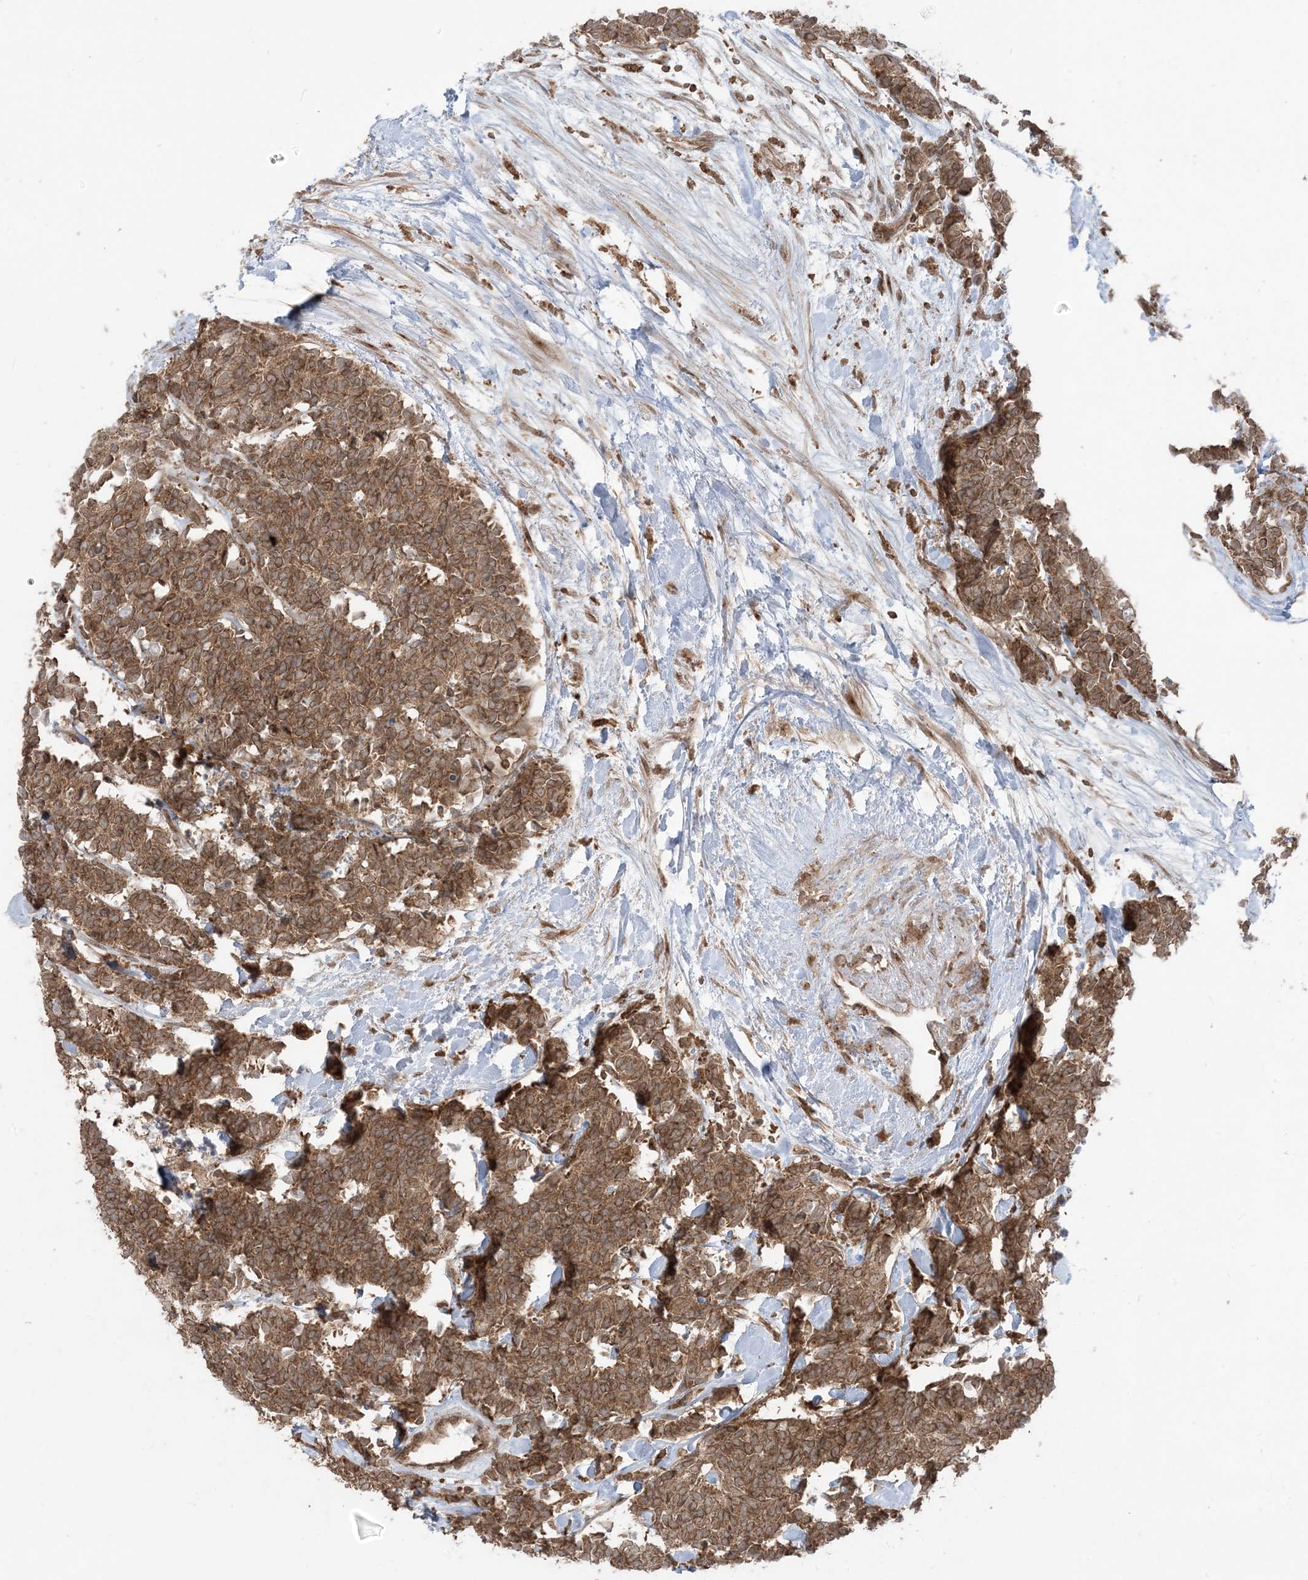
{"staining": {"intensity": "moderate", "quantity": ">75%", "location": "cytoplasmic/membranous"}, "tissue": "carcinoid", "cell_type": "Tumor cells", "image_type": "cancer", "snomed": [{"axis": "morphology", "description": "Carcinoma, NOS"}, {"axis": "morphology", "description": "Carcinoid, malignant, NOS"}, {"axis": "topography", "description": "Urinary bladder"}], "caption": "Immunohistochemistry (IHC) image of malignant carcinoid stained for a protein (brown), which demonstrates medium levels of moderate cytoplasmic/membranous expression in about >75% of tumor cells.", "gene": "DDX19B", "patient": {"sex": "male", "age": 57}}